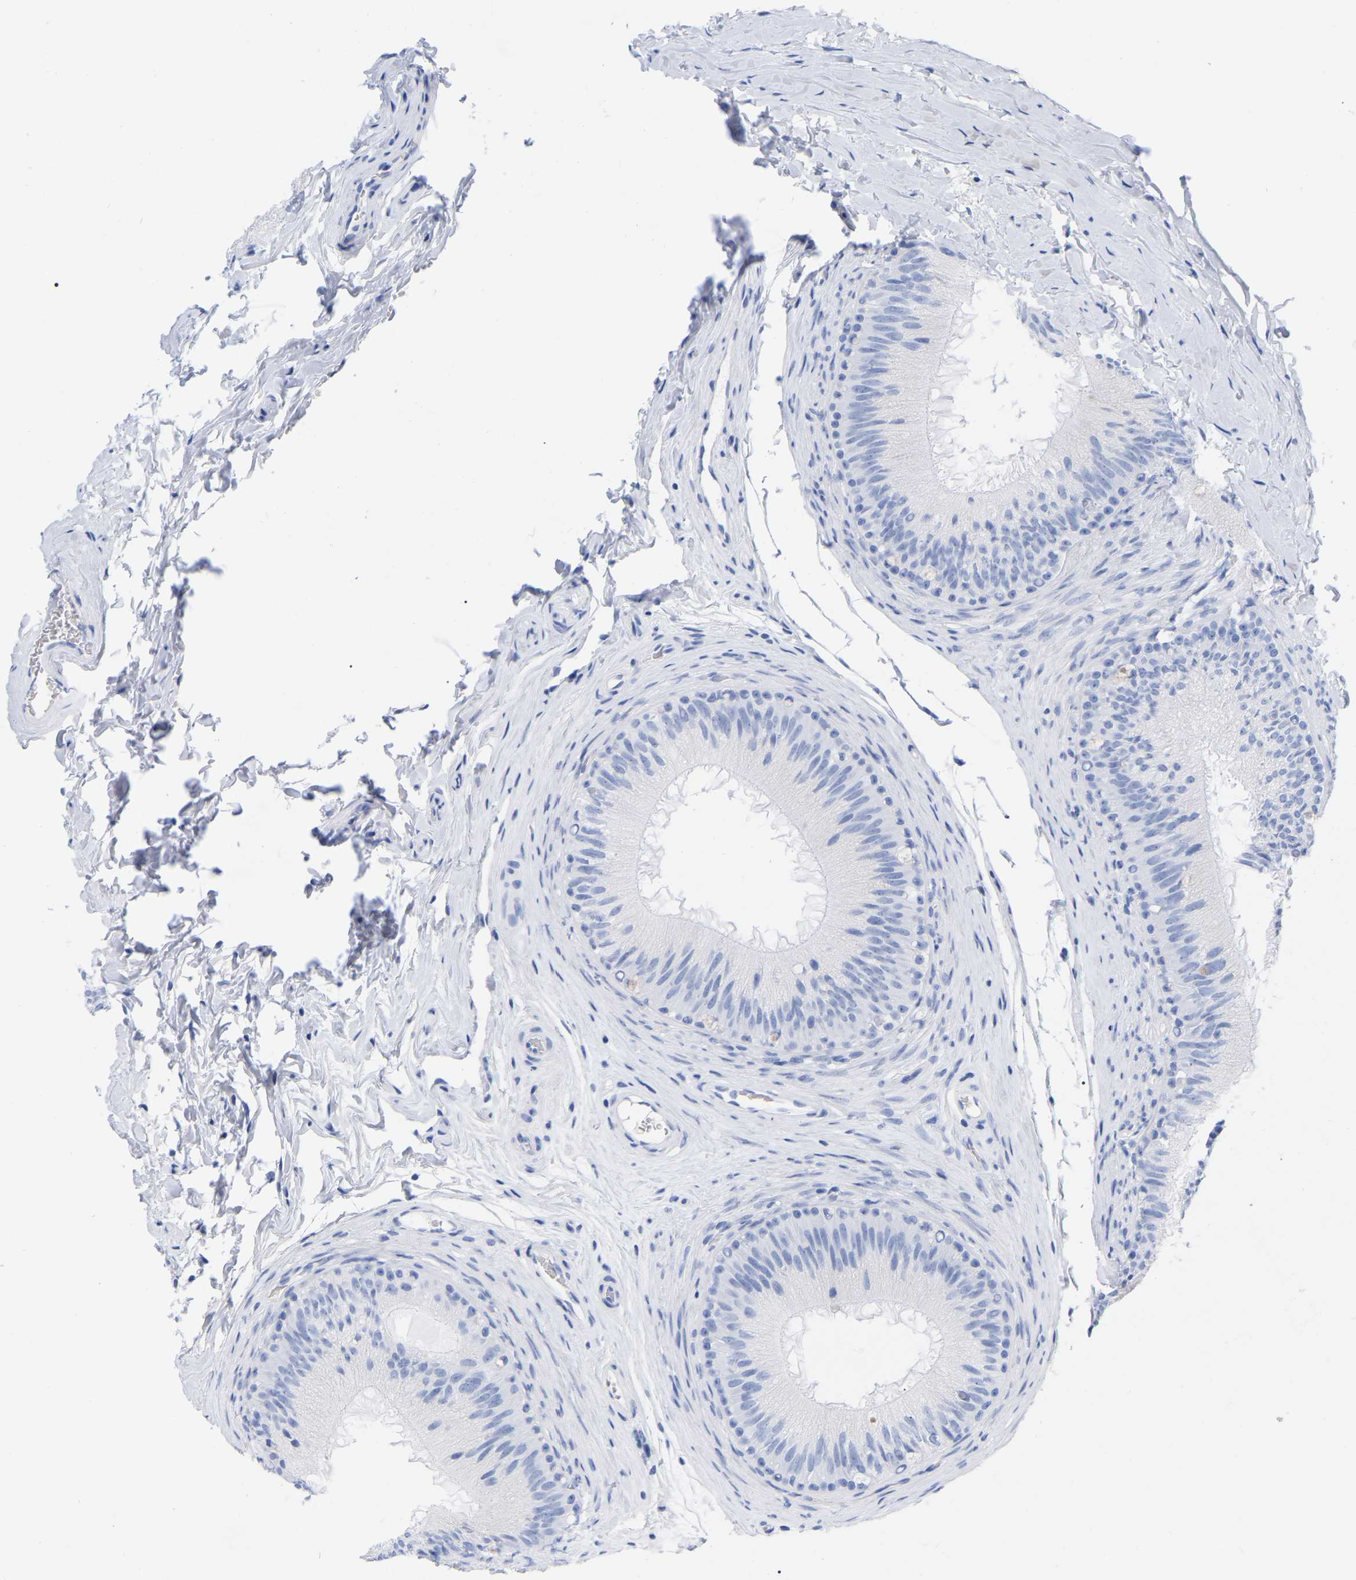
{"staining": {"intensity": "negative", "quantity": "none", "location": "none"}, "tissue": "epididymis", "cell_type": "Glandular cells", "image_type": "normal", "snomed": [{"axis": "morphology", "description": "Normal tissue, NOS"}, {"axis": "topography", "description": "Testis"}, {"axis": "topography", "description": "Epididymis"}], "caption": "A high-resolution image shows immunohistochemistry staining of normal epididymis, which exhibits no significant staining in glandular cells. (Immunohistochemistry, brightfield microscopy, high magnification).", "gene": "HAPLN1", "patient": {"sex": "male", "age": 36}}